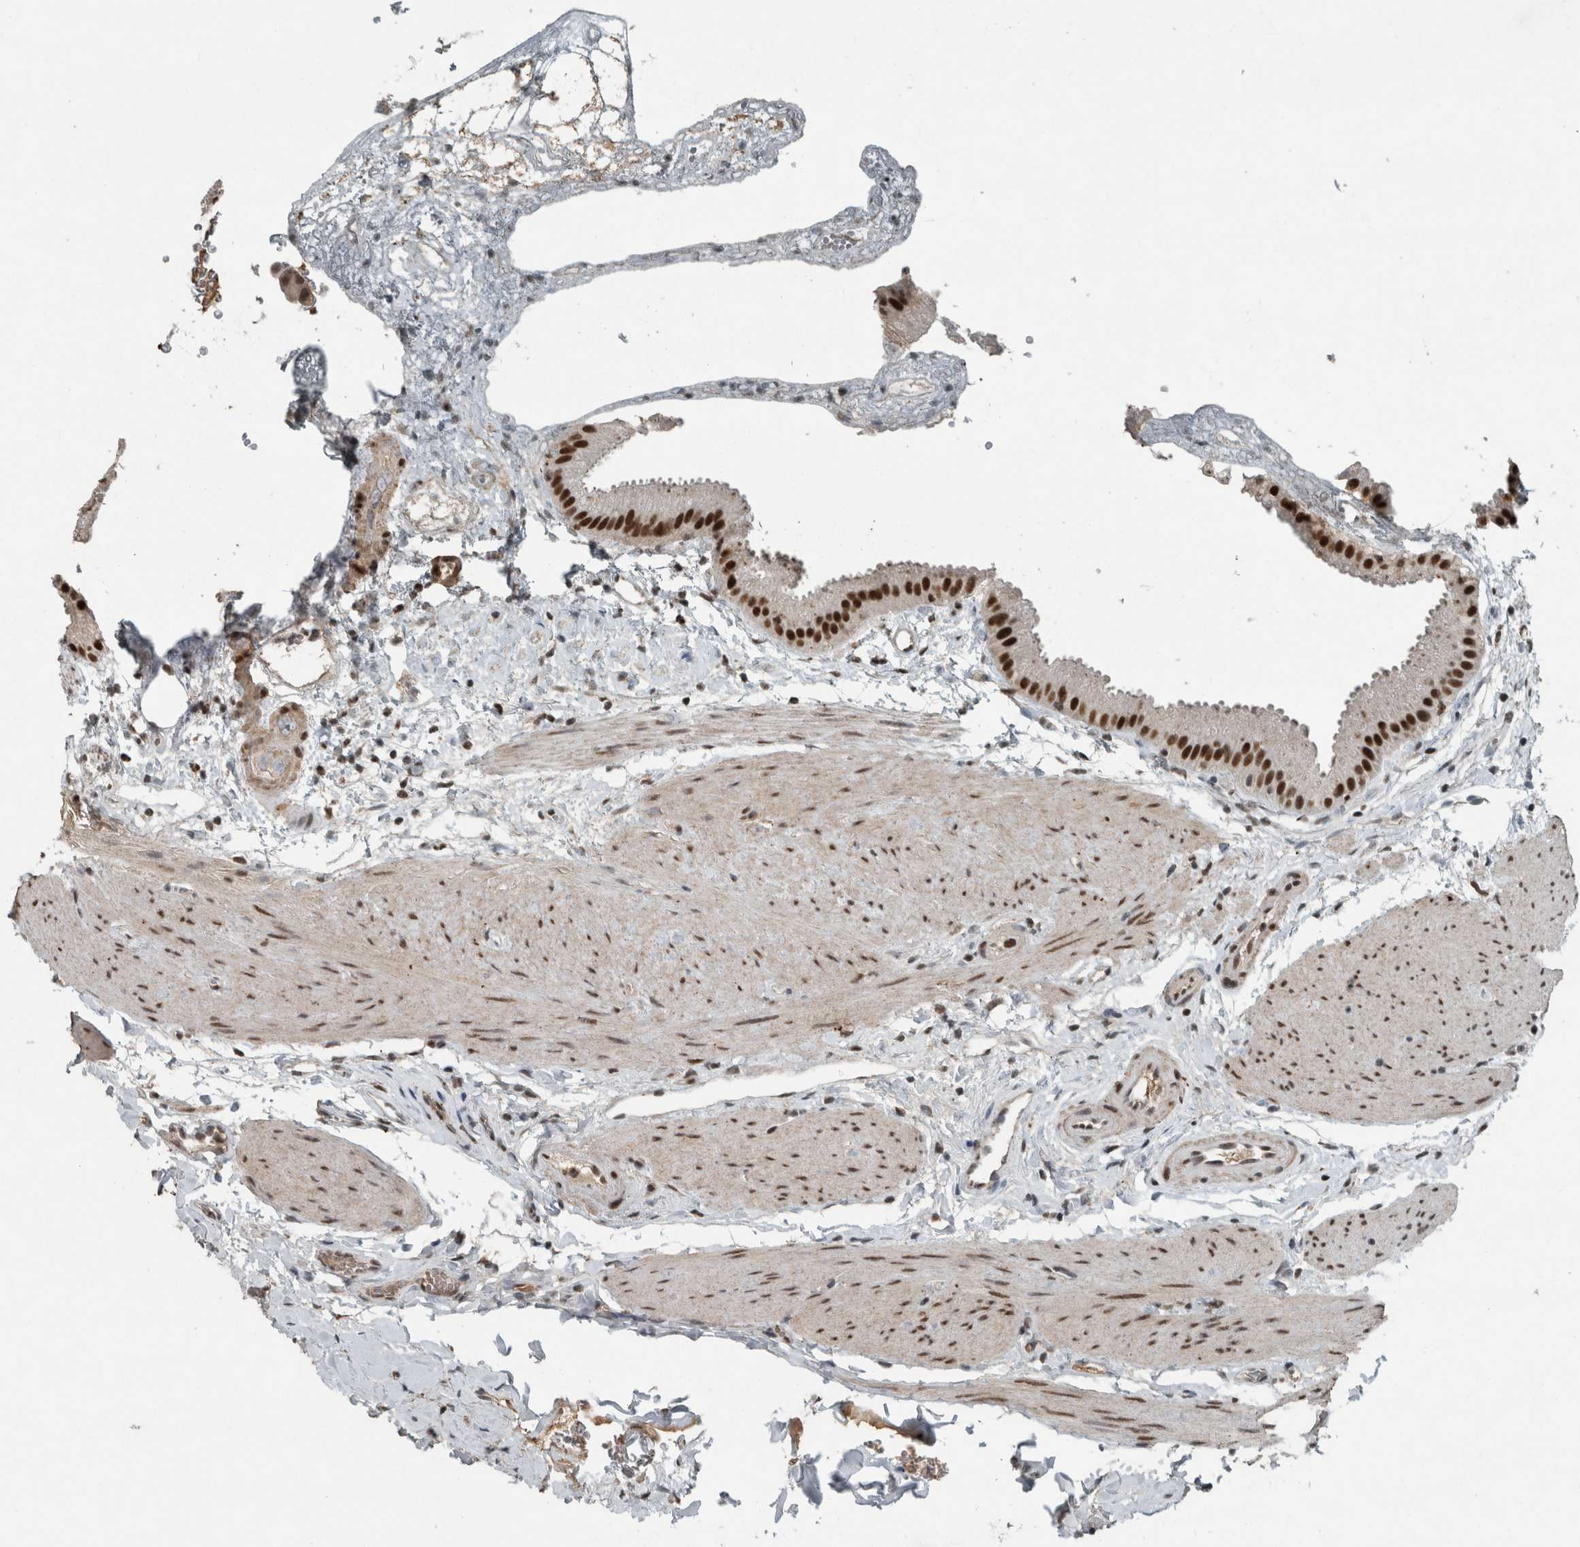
{"staining": {"intensity": "strong", "quantity": ">75%", "location": "nuclear"}, "tissue": "gallbladder", "cell_type": "Glandular cells", "image_type": "normal", "snomed": [{"axis": "morphology", "description": "Normal tissue, NOS"}, {"axis": "topography", "description": "Gallbladder"}], "caption": "Immunohistochemistry (IHC) (DAB) staining of benign human gallbladder demonstrates strong nuclear protein expression in about >75% of glandular cells. (Brightfield microscopy of DAB IHC at high magnification).", "gene": "ZNF24", "patient": {"sex": "female", "age": 64}}